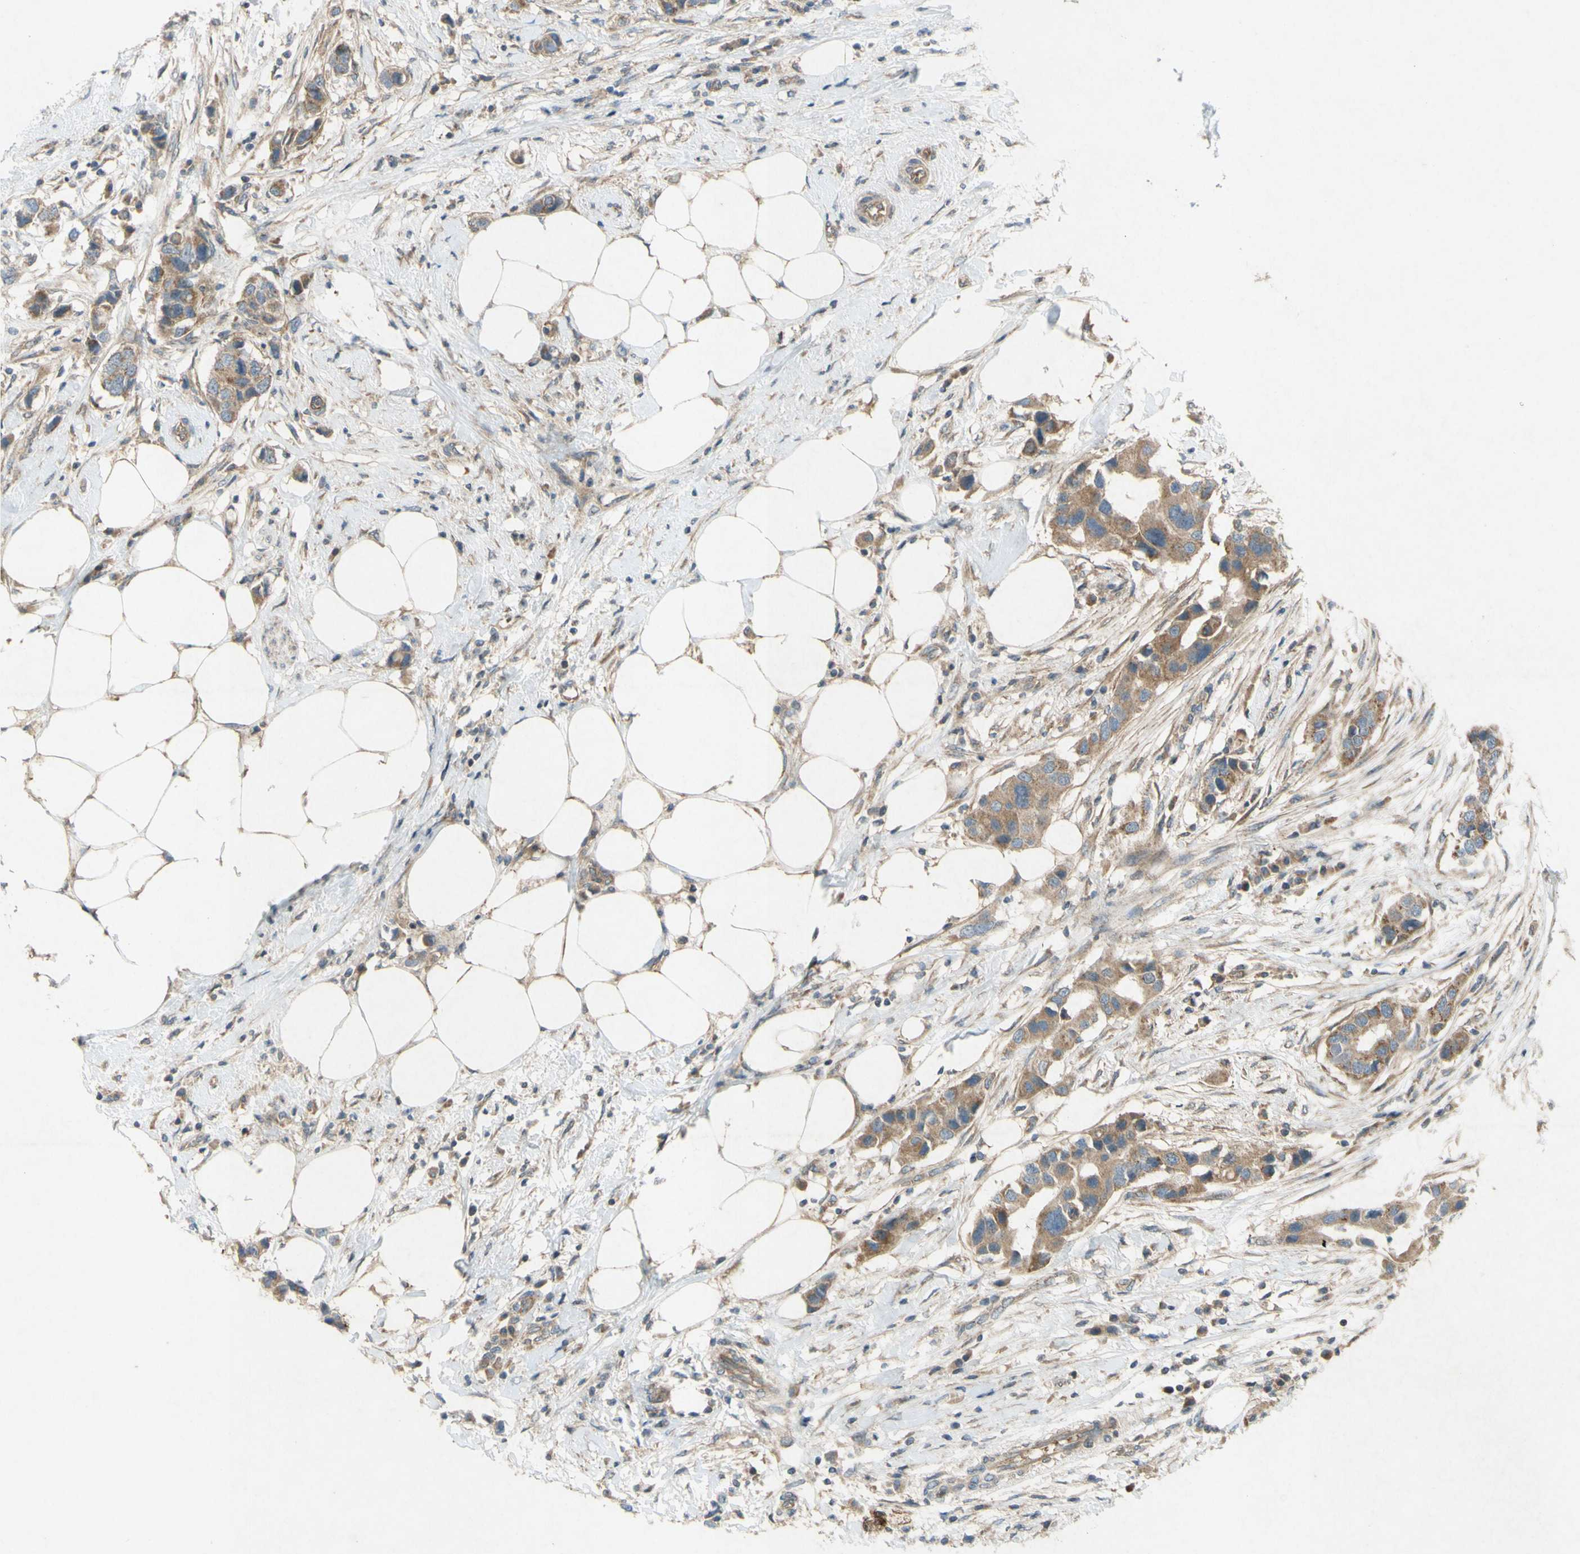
{"staining": {"intensity": "moderate", "quantity": ">75%", "location": "cytoplasmic/membranous"}, "tissue": "breast cancer", "cell_type": "Tumor cells", "image_type": "cancer", "snomed": [{"axis": "morphology", "description": "Normal tissue, NOS"}, {"axis": "morphology", "description": "Duct carcinoma"}, {"axis": "topography", "description": "Breast"}], "caption": "Protein expression analysis of intraductal carcinoma (breast) demonstrates moderate cytoplasmic/membranous expression in about >75% of tumor cells.", "gene": "TST", "patient": {"sex": "female", "age": 50}}